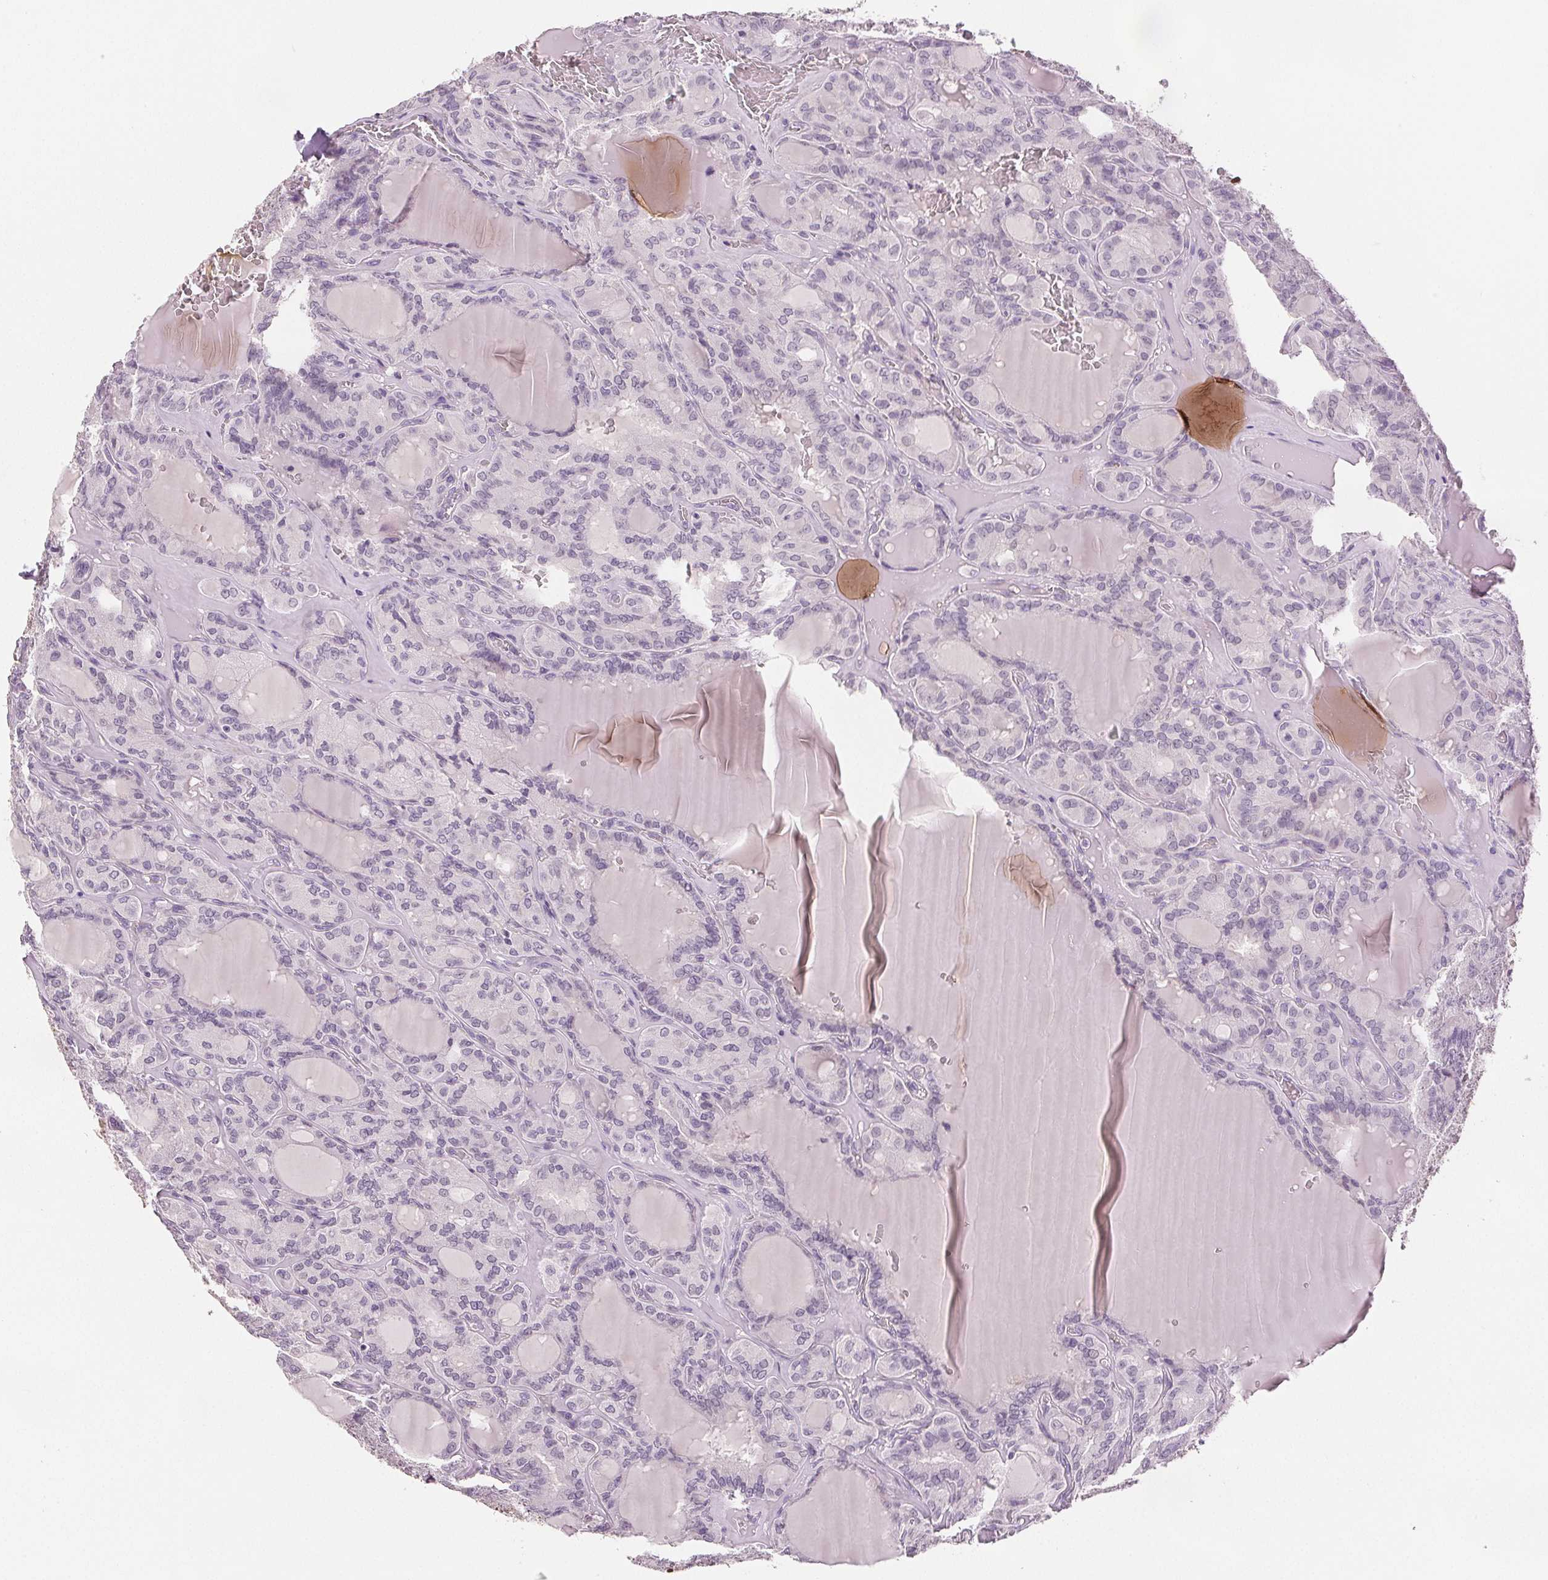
{"staining": {"intensity": "negative", "quantity": "none", "location": "none"}, "tissue": "thyroid cancer", "cell_type": "Tumor cells", "image_type": "cancer", "snomed": [{"axis": "morphology", "description": "Papillary adenocarcinoma, NOS"}, {"axis": "topography", "description": "Thyroid gland"}], "caption": "Tumor cells are negative for brown protein staining in papillary adenocarcinoma (thyroid).", "gene": "SCGN", "patient": {"sex": "male", "age": 87}}